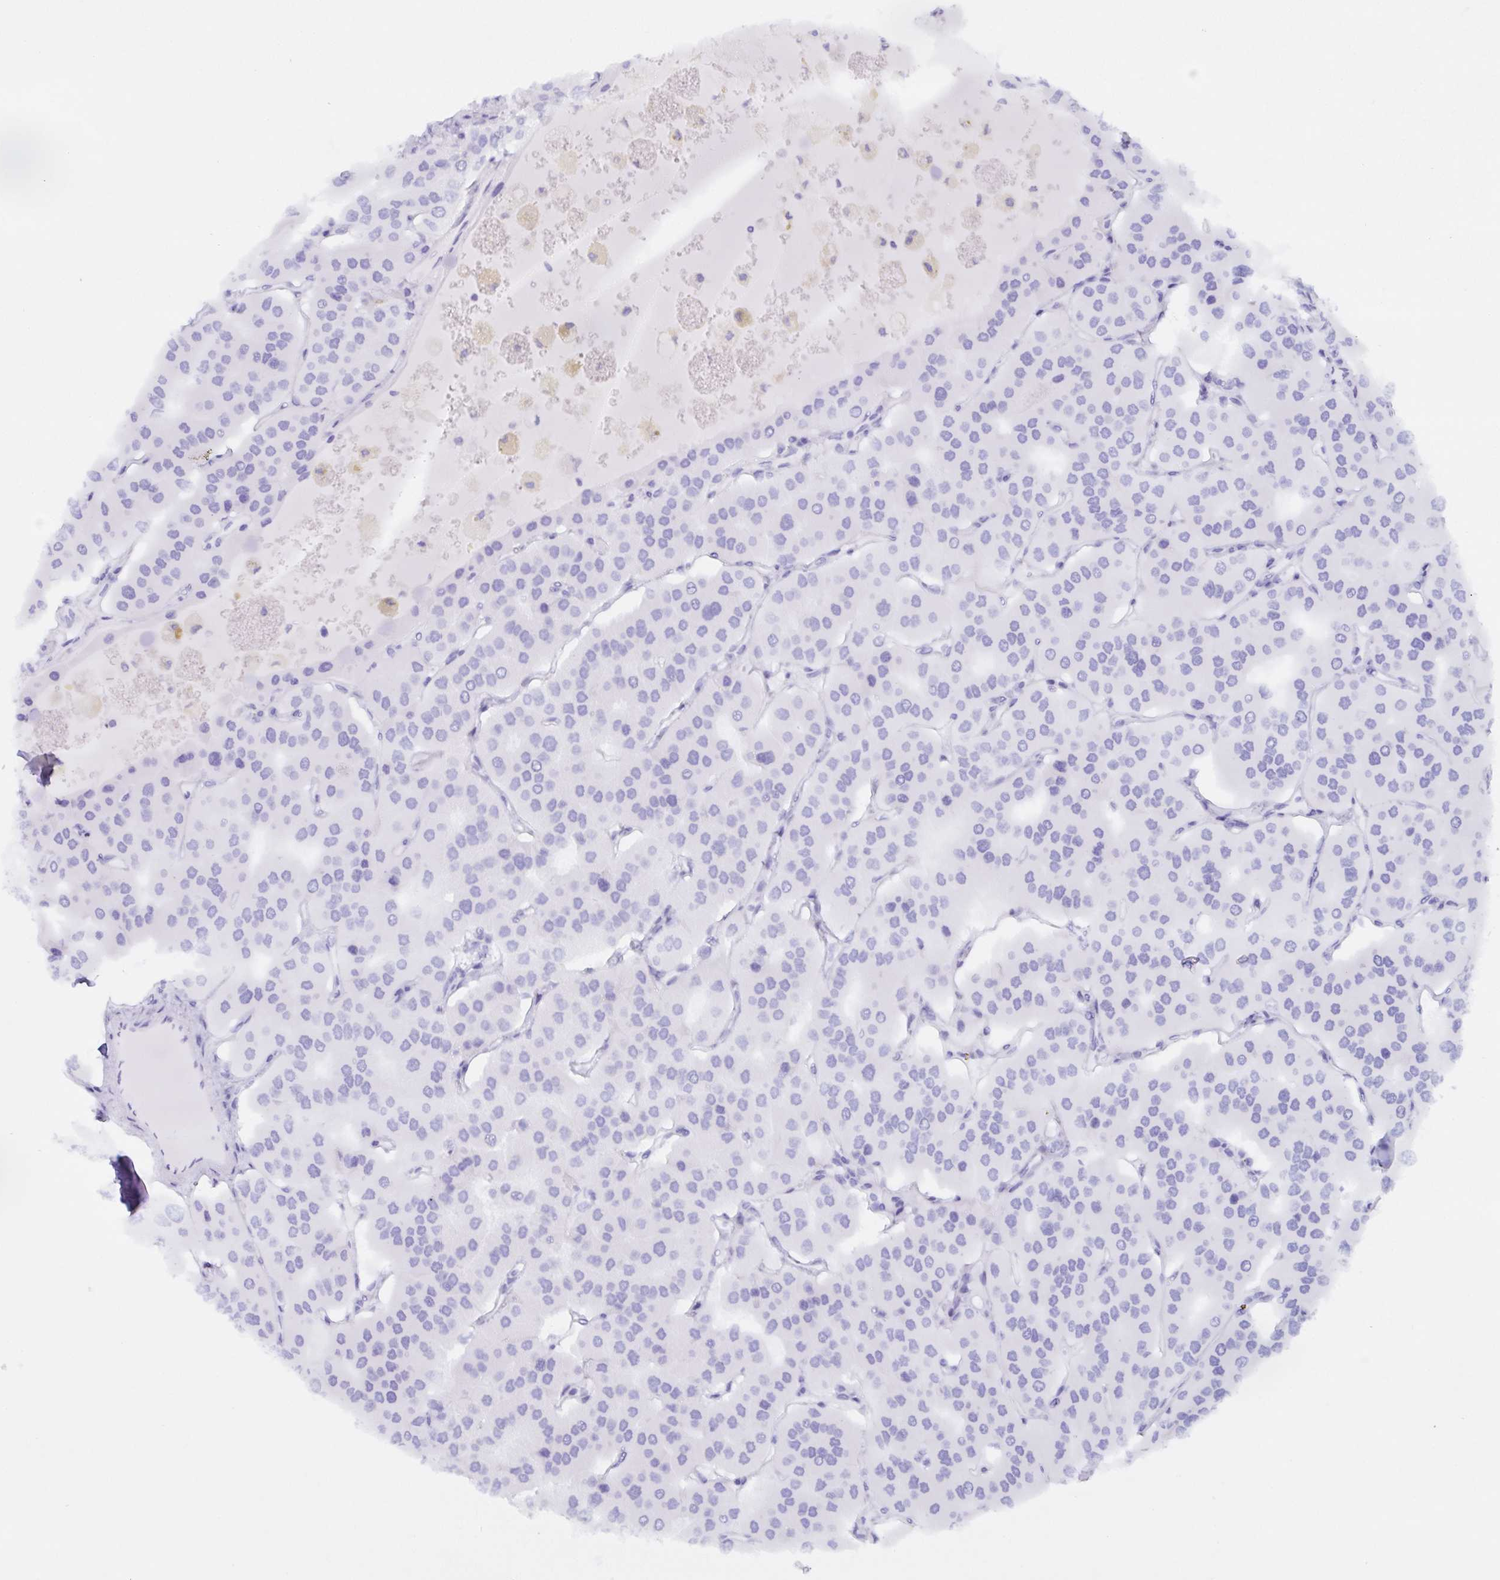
{"staining": {"intensity": "negative", "quantity": "none", "location": "none"}, "tissue": "parathyroid gland", "cell_type": "Glandular cells", "image_type": "normal", "snomed": [{"axis": "morphology", "description": "Normal tissue, NOS"}, {"axis": "morphology", "description": "Adenoma, NOS"}, {"axis": "topography", "description": "Parathyroid gland"}], "caption": "An immunohistochemistry image of benign parathyroid gland is shown. There is no staining in glandular cells of parathyroid gland. (Brightfield microscopy of DAB (3,3'-diaminobenzidine) immunohistochemistry at high magnification).", "gene": "POU2F3", "patient": {"sex": "female", "age": 86}}